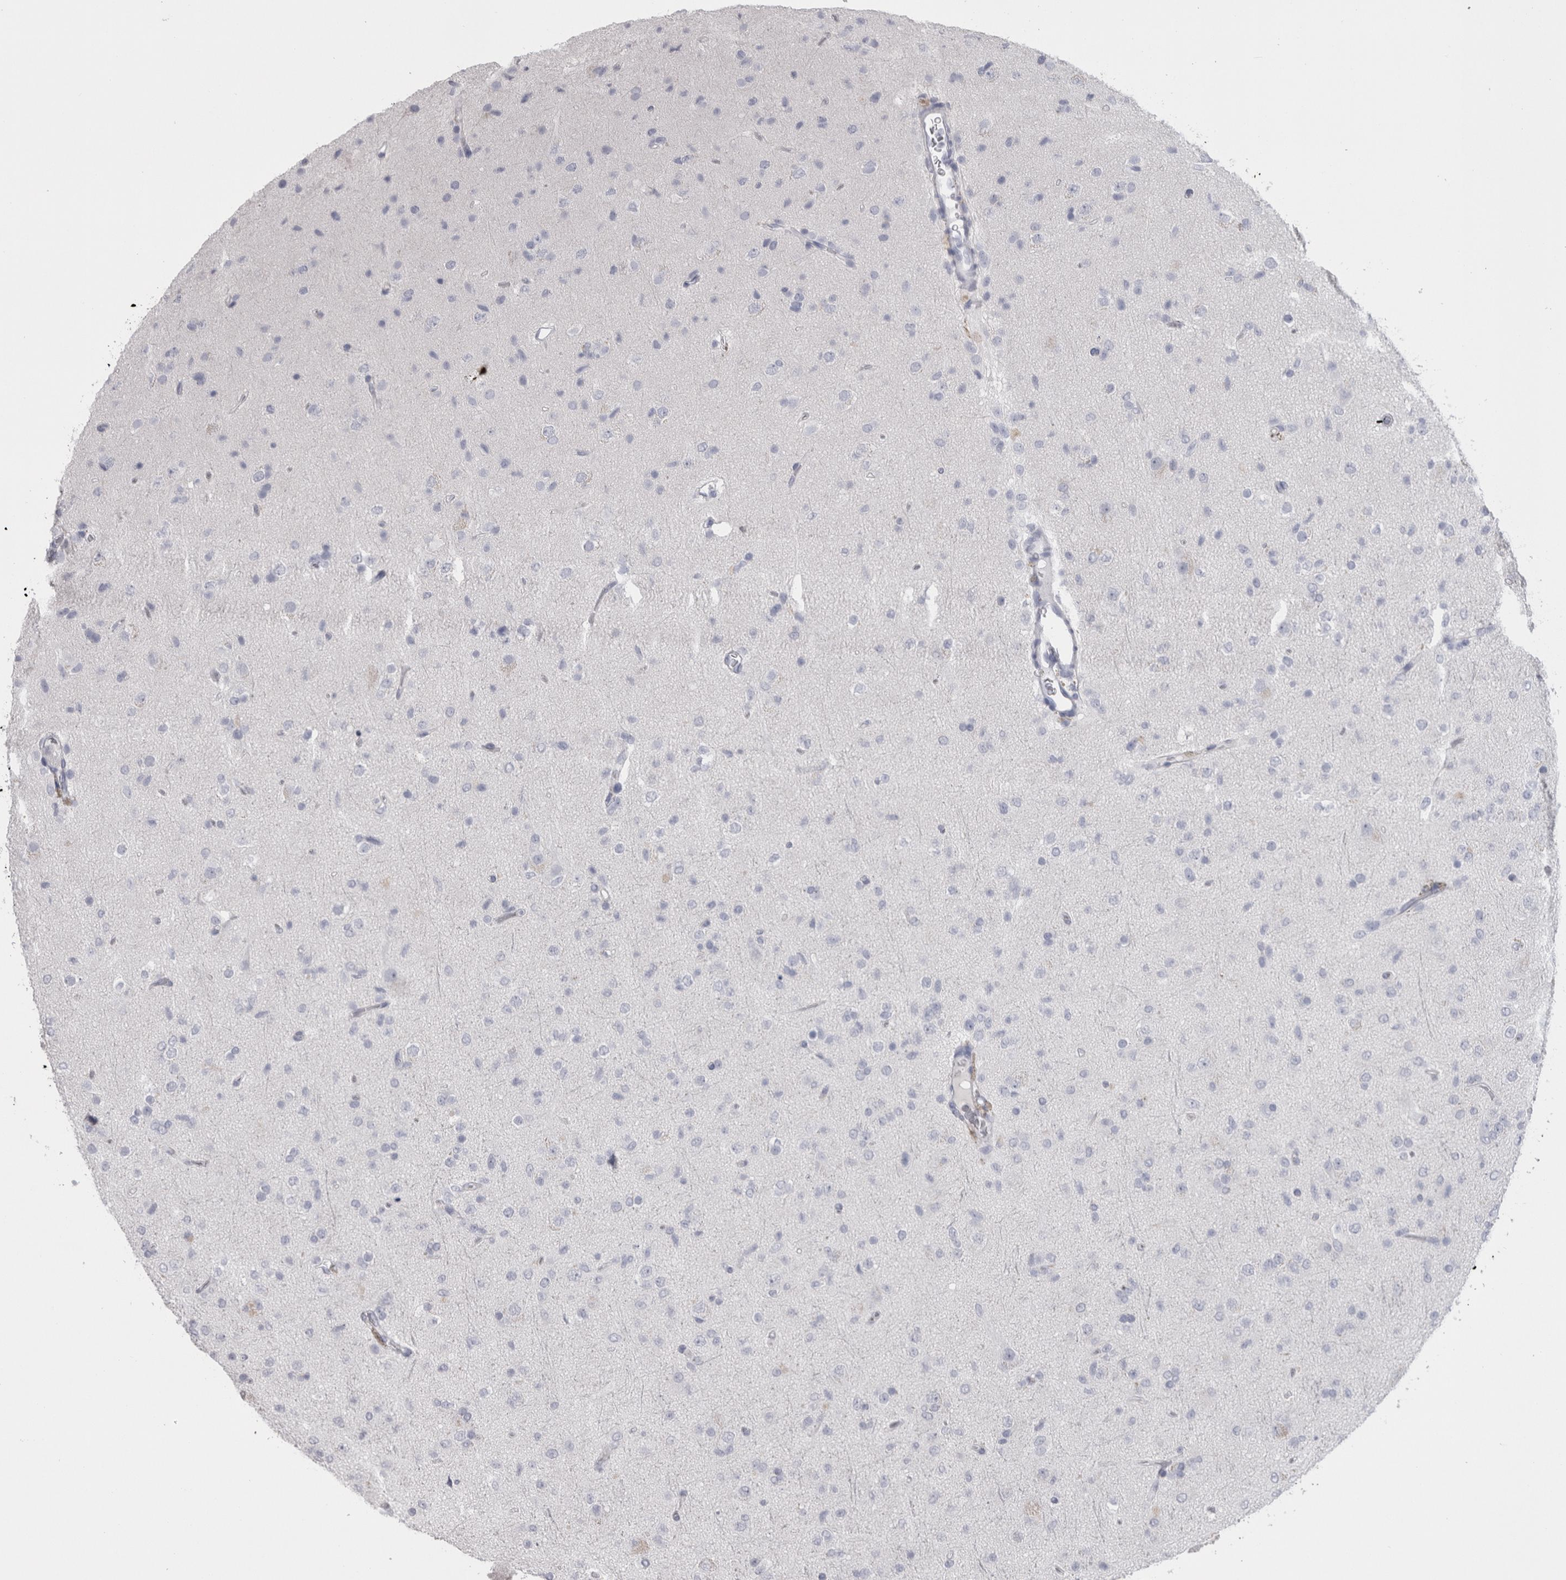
{"staining": {"intensity": "negative", "quantity": "none", "location": "none"}, "tissue": "glioma", "cell_type": "Tumor cells", "image_type": "cancer", "snomed": [{"axis": "morphology", "description": "Glioma, malignant, Low grade"}, {"axis": "topography", "description": "Brain"}], "caption": "DAB immunohistochemical staining of human malignant low-grade glioma reveals no significant staining in tumor cells.", "gene": "MSMB", "patient": {"sex": "male", "age": 65}}